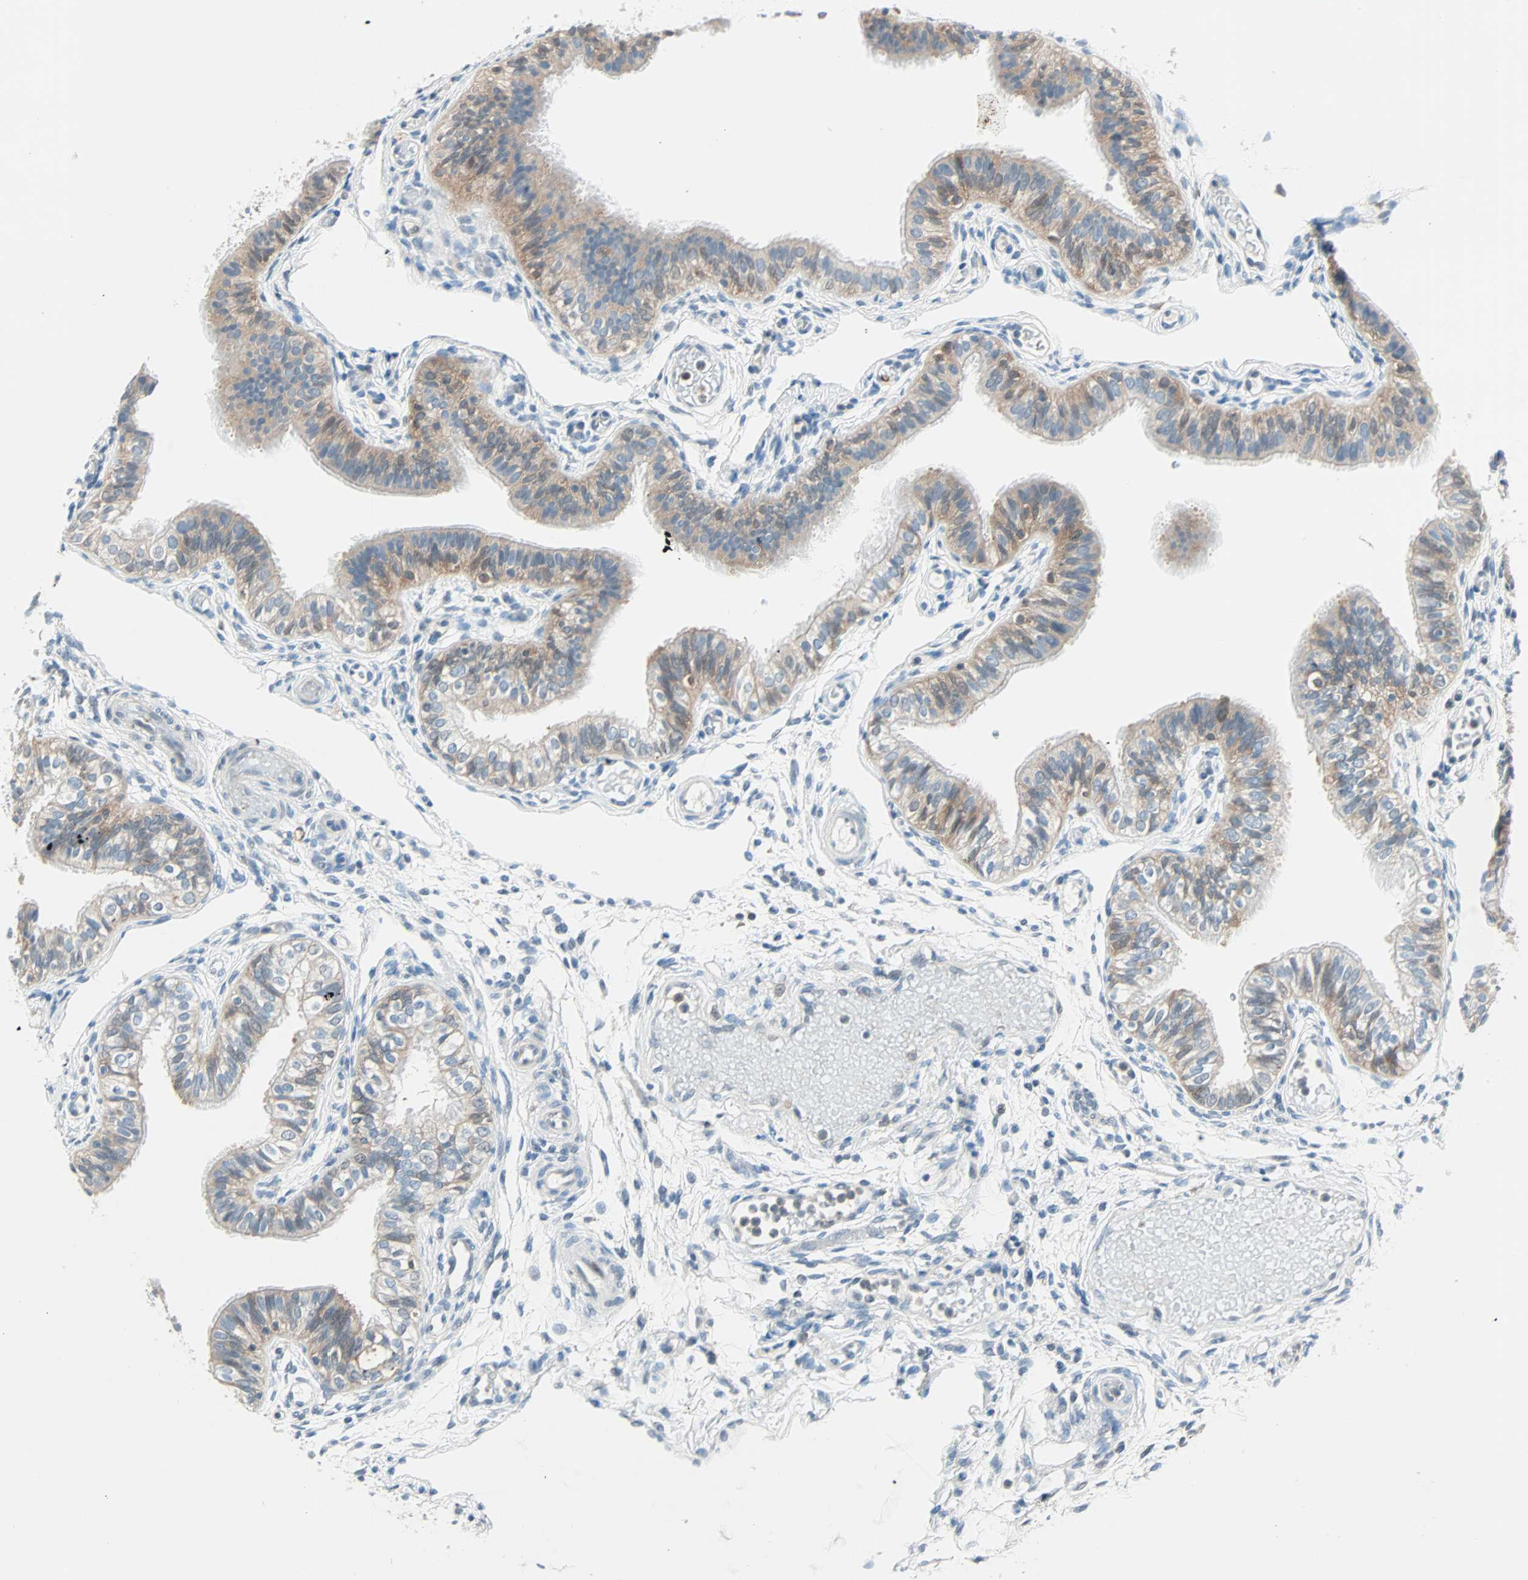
{"staining": {"intensity": "weak", "quantity": "25%-75%", "location": "cytoplasmic/membranous"}, "tissue": "fallopian tube", "cell_type": "Glandular cells", "image_type": "normal", "snomed": [{"axis": "morphology", "description": "Normal tissue, NOS"}, {"axis": "morphology", "description": "Dermoid, NOS"}, {"axis": "topography", "description": "Fallopian tube"}], "caption": "Brown immunohistochemical staining in unremarkable fallopian tube exhibits weak cytoplasmic/membranous positivity in approximately 25%-75% of glandular cells.", "gene": "SMIM8", "patient": {"sex": "female", "age": 33}}